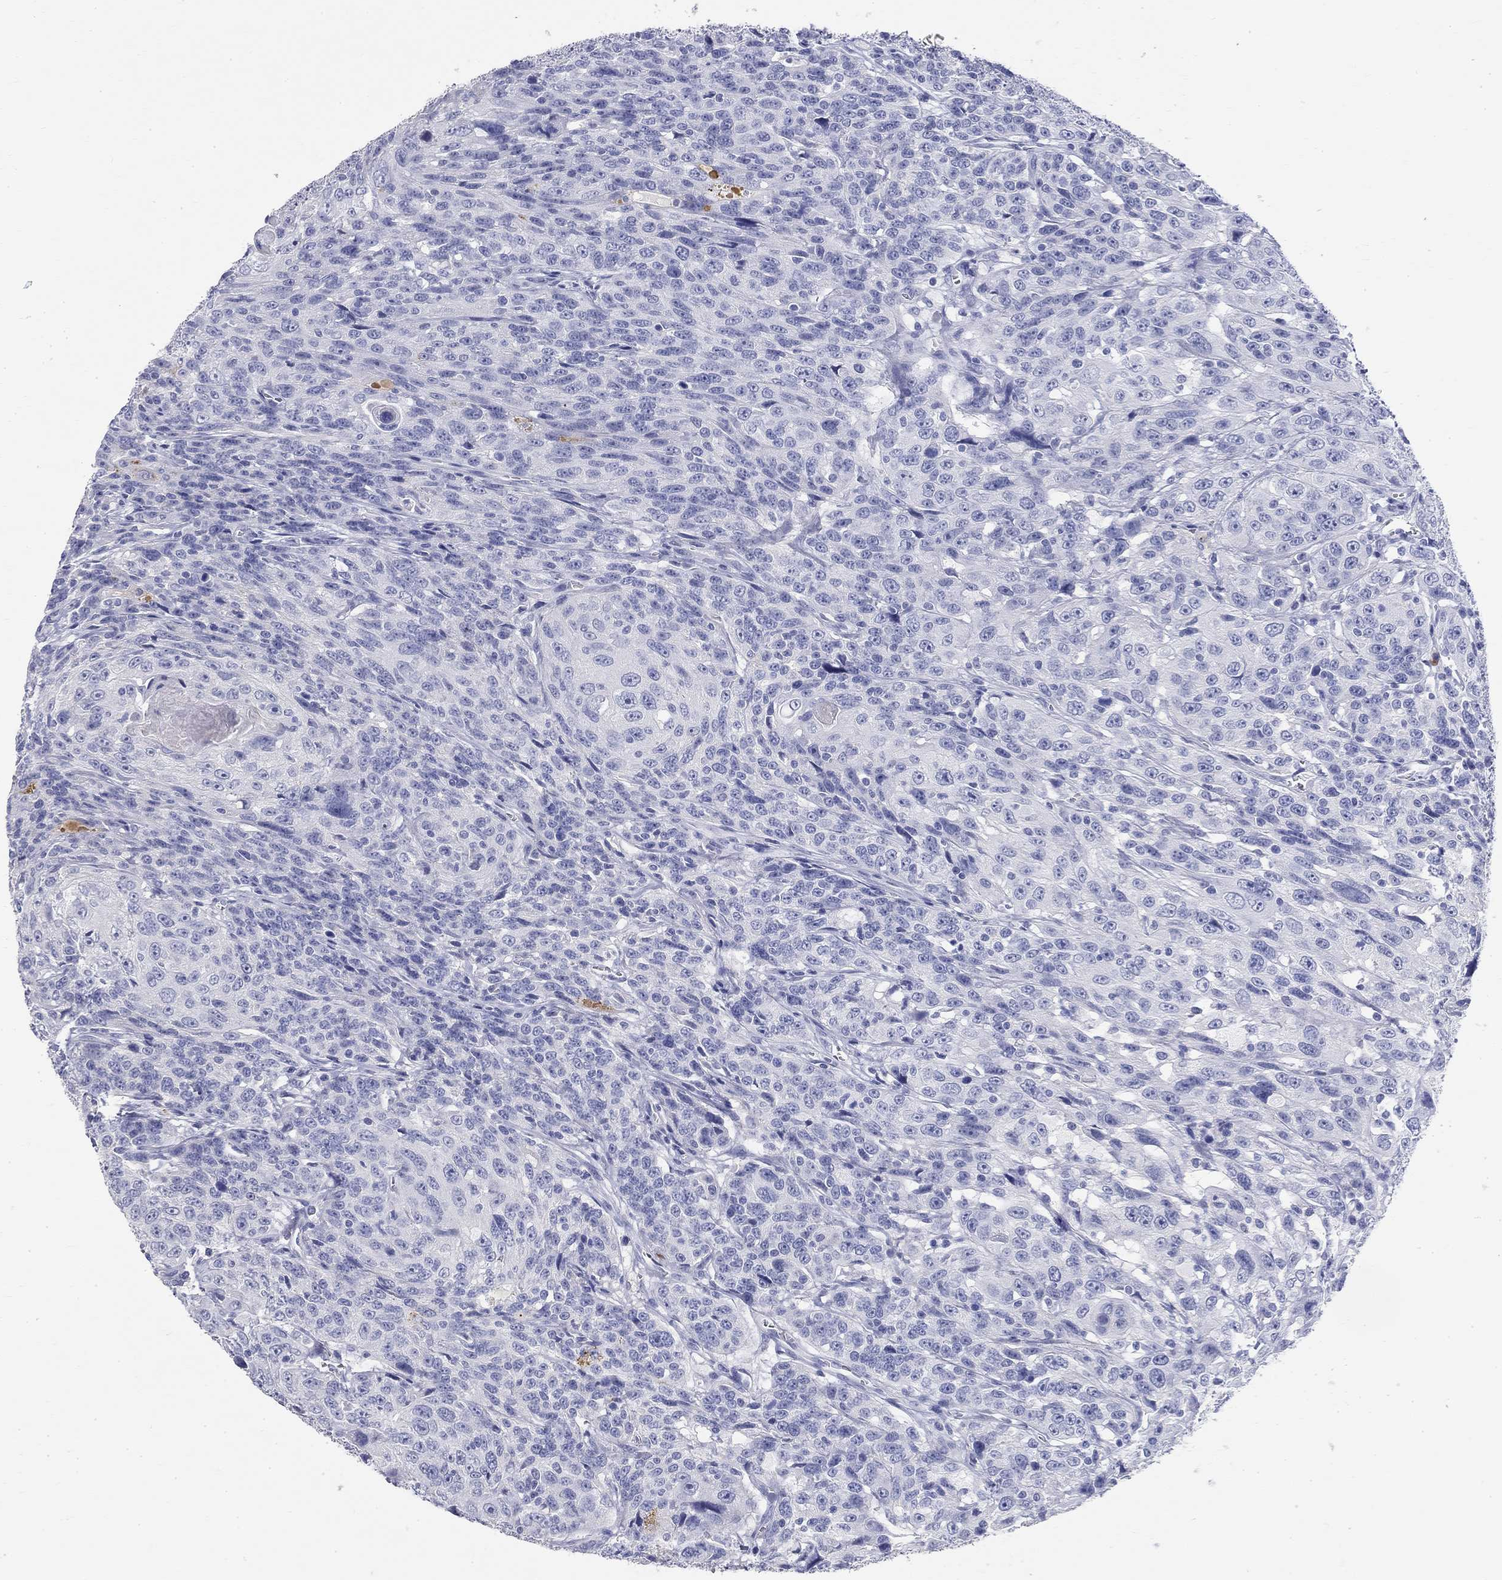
{"staining": {"intensity": "negative", "quantity": "none", "location": "none"}, "tissue": "urothelial cancer", "cell_type": "Tumor cells", "image_type": "cancer", "snomed": [{"axis": "morphology", "description": "Urothelial carcinoma, NOS"}, {"axis": "morphology", "description": "Urothelial carcinoma, High grade"}, {"axis": "topography", "description": "Urinary bladder"}], "caption": "This is a image of IHC staining of urothelial cancer, which shows no expression in tumor cells.", "gene": "PHOX2B", "patient": {"sex": "female", "age": 73}}